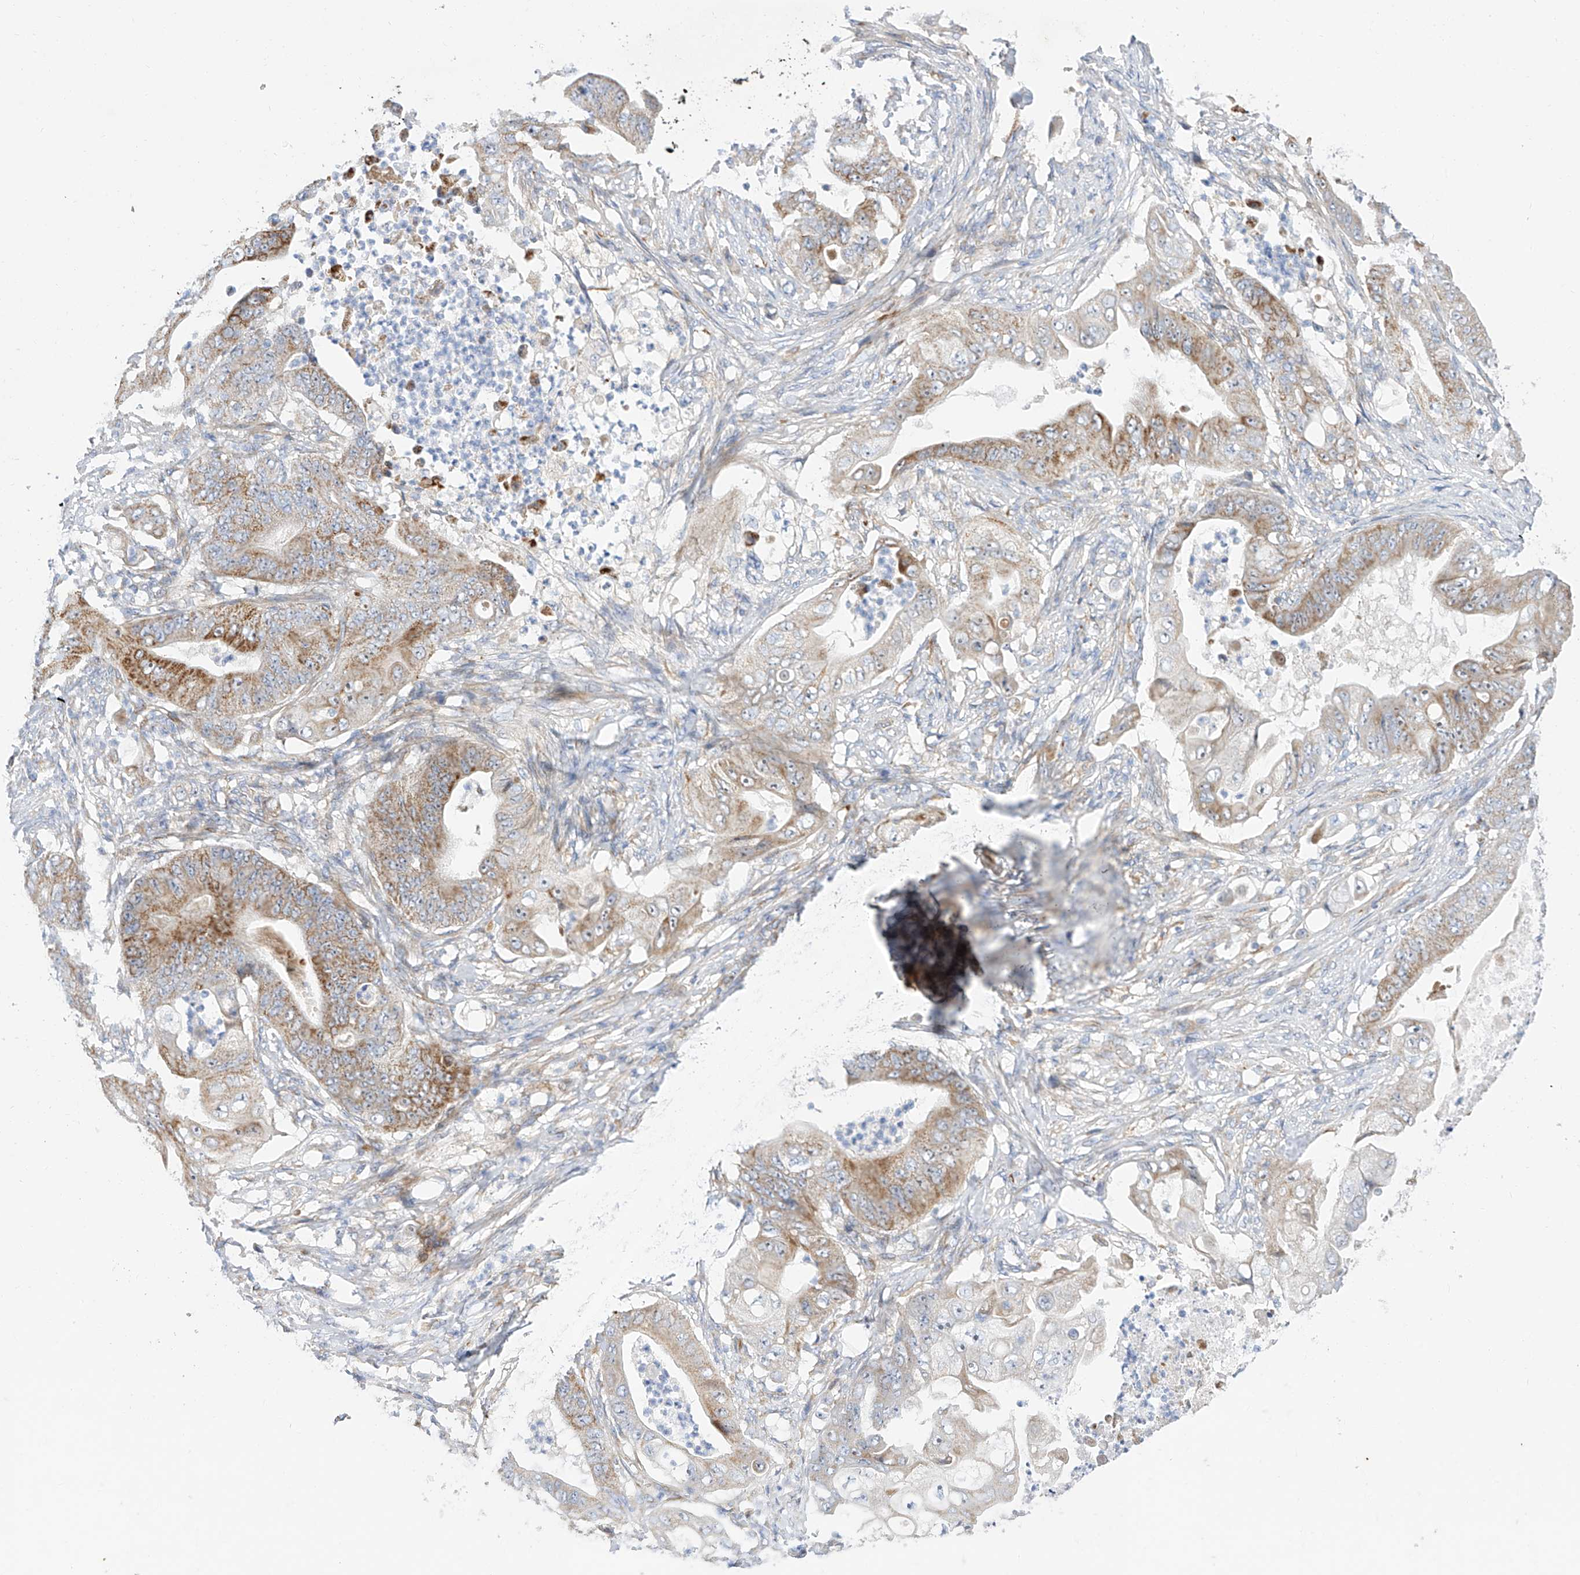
{"staining": {"intensity": "moderate", "quantity": ">75%", "location": "cytoplasmic/membranous"}, "tissue": "stomach cancer", "cell_type": "Tumor cells", "image_type": "cancer", "snomed": [{"axis": "morphology", "description": "Adenocarcinoma, NOS"}, {"axis": "topography", "description": "Stomach"}], "caption": "This histopathology image demonstrates IHC staining of human stomach cancer (adenocarcinoma), with medium moderate cytoplasmic/membranous positivity in about >75% of tumor cells.", "gene": "CST9", "patient": {"sex": "female", "age": 73}}